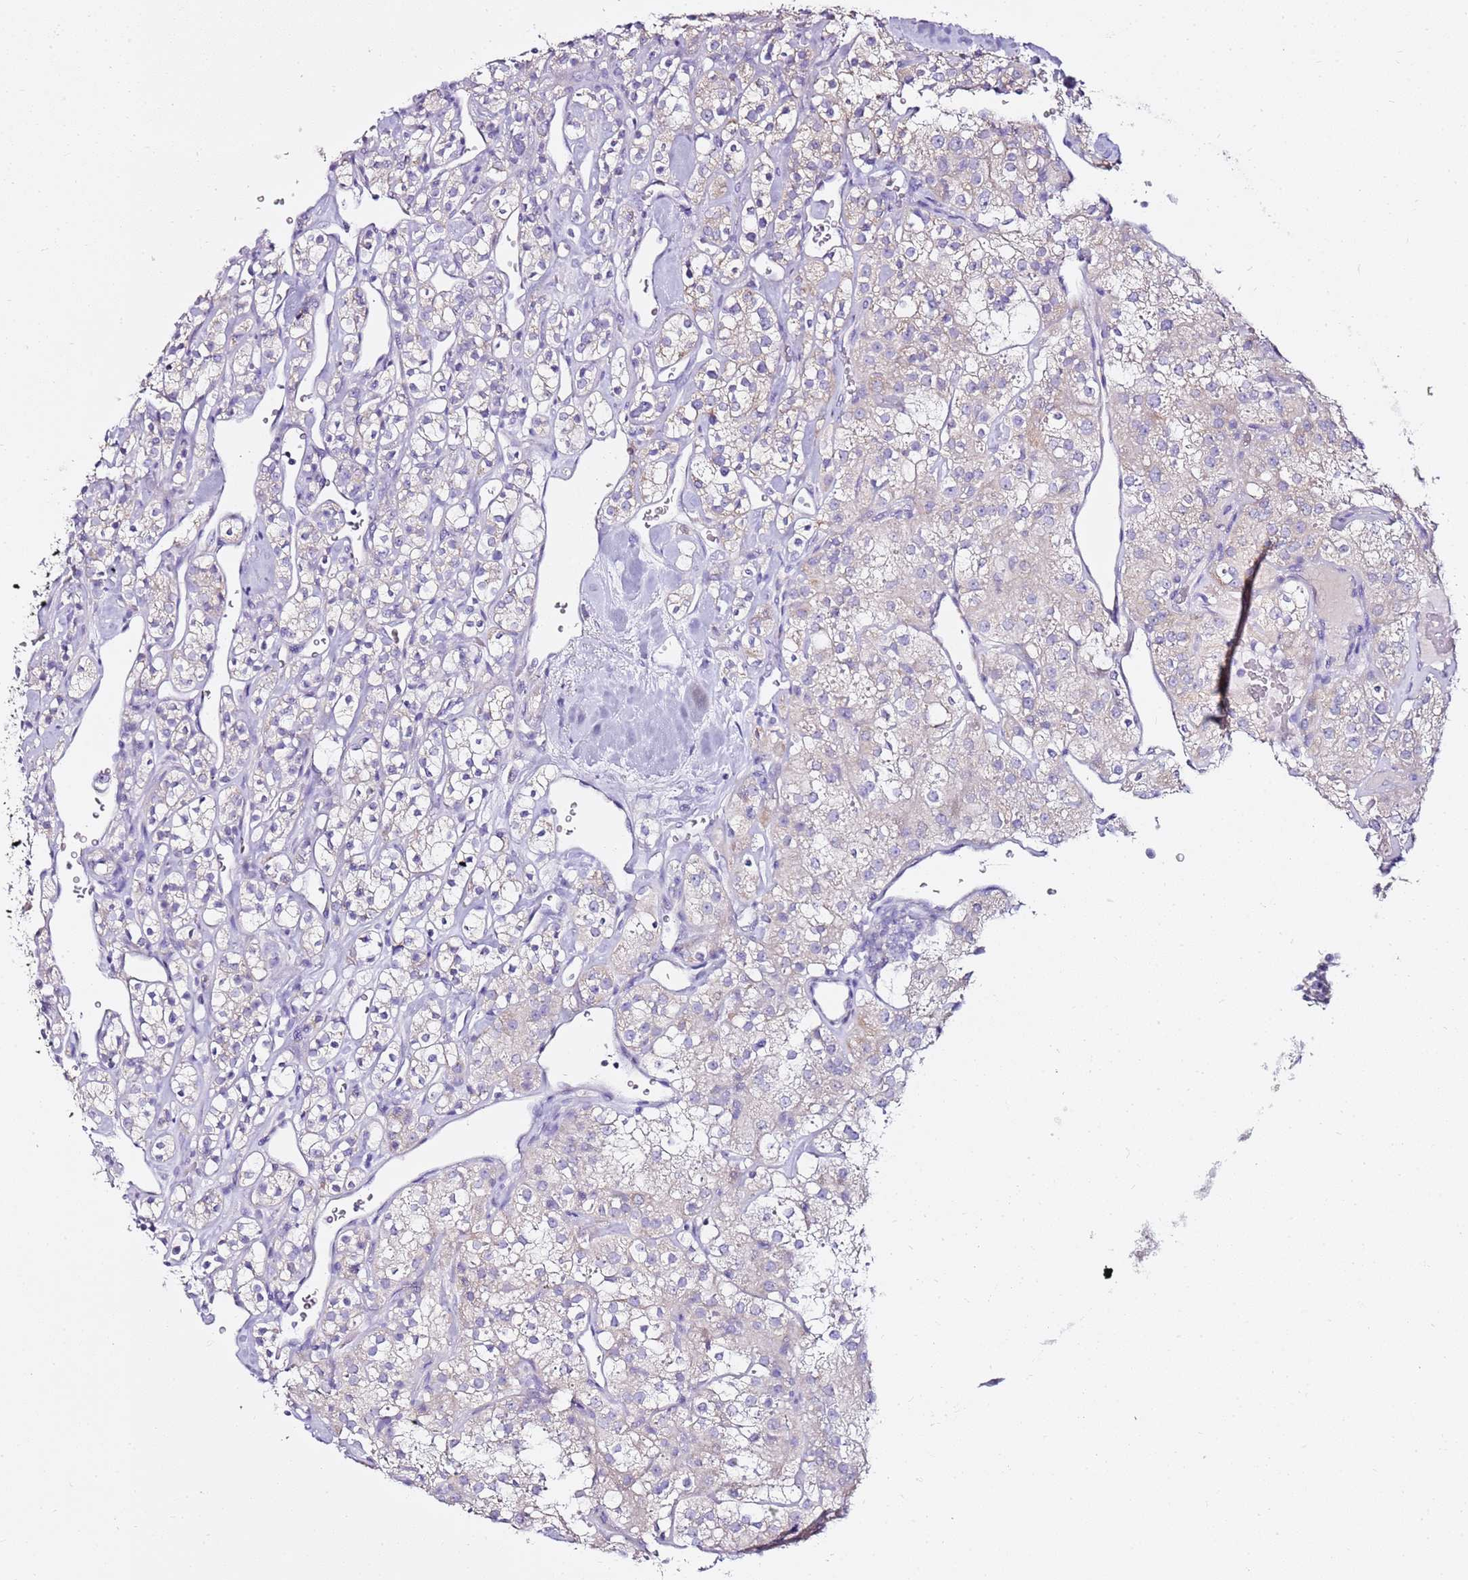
{"staining": {"intensity": "negative", "quantity": "none", "location": "none"}, "tissue": "renal cancer", "cell_type": "Tumor cells", "image_type": "cancer", "snomed": [{"axis": "morphology", "description": "Adenocarcinoma, NOS"}, {"axis": "topography", "description": "Kidney"}], "caption": "Protein analysis of adenocarcinoma (renal) reveals no significant positivity in tumor cells. Nuclei are stained in blue.", "gene": "MYBPC3", "patient": {"sex": "male", "age": 77}}